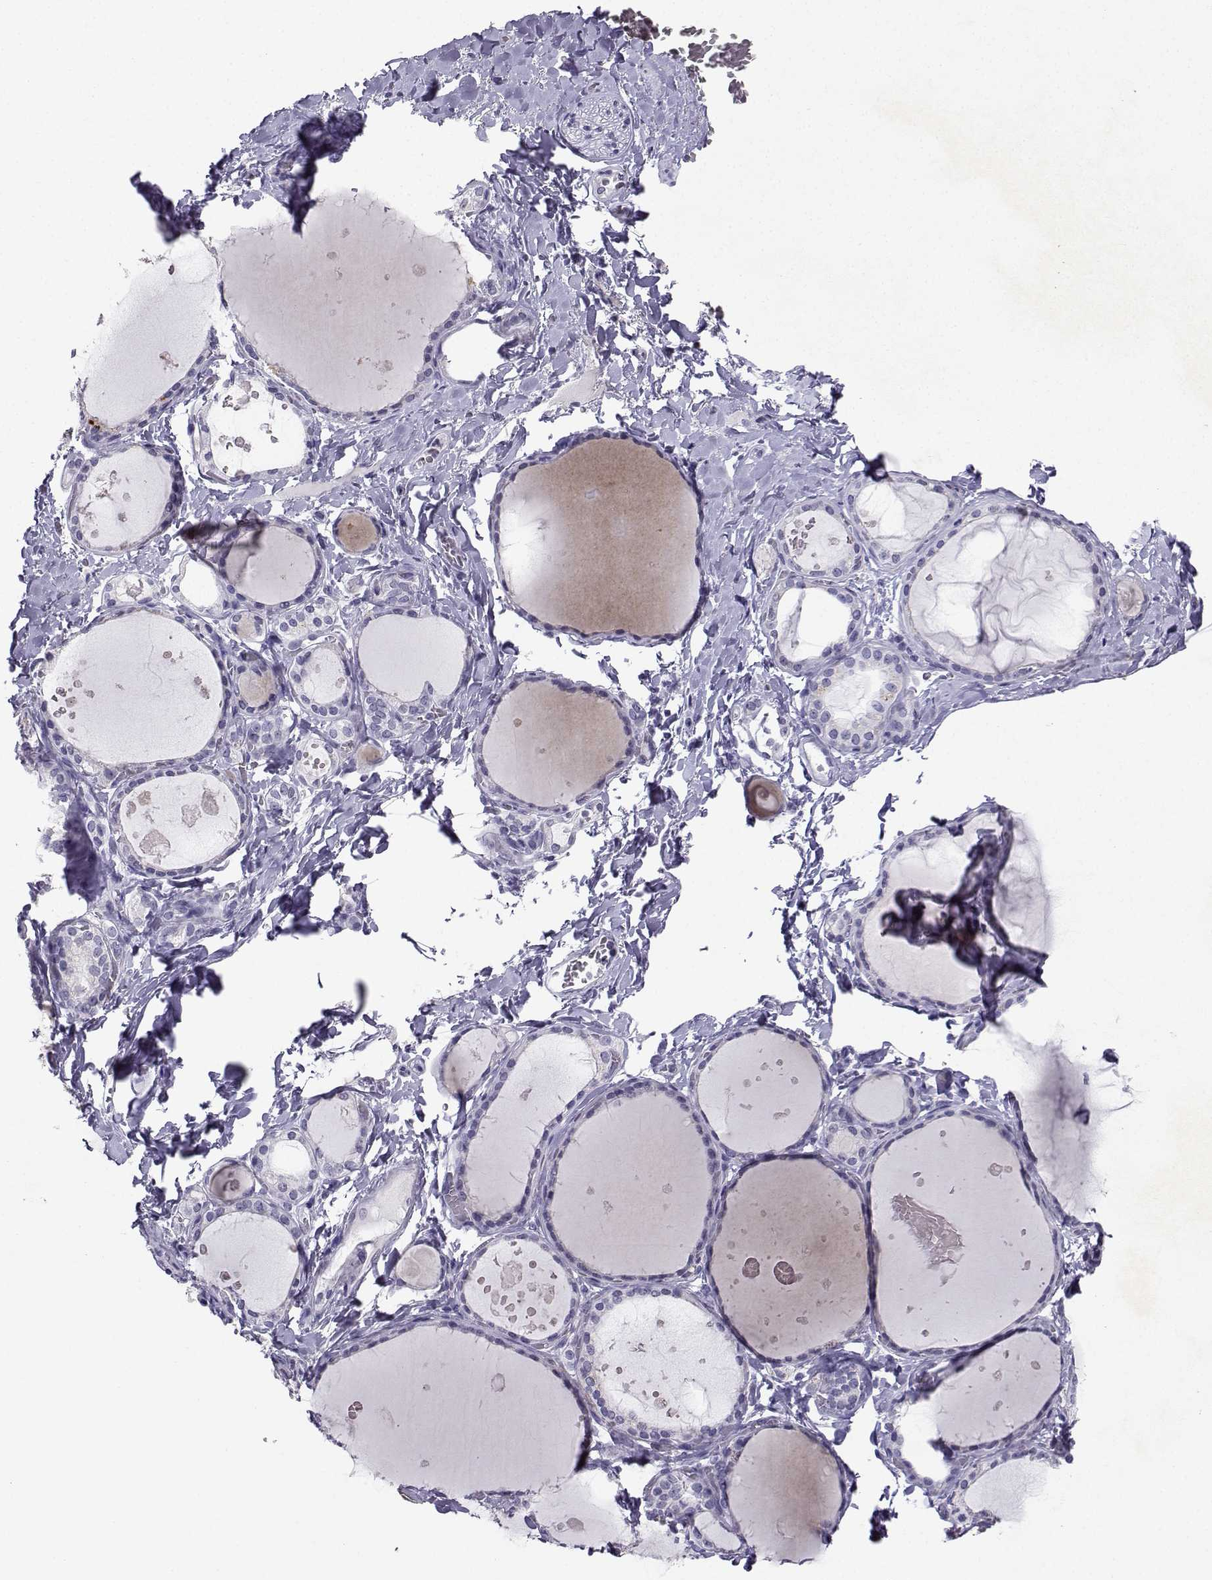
{"staining": {"intensity": "negative", "quantity": "none", "location": "none"}, "tissue": "thyroid gland", "cell_type": "Glandular cells", "image_type": "normal", "snomed": [{"axis": "morphology", "description": "Normal tissue, NOS"}, {"axis": "topography", "description": "Thyroid gland"}], "caption": "This is an IHC histopathology image of unremarkable human thyroid gland. There is no expression in glandular cells.", "gene": "TBR1", "patient": {"sex": "female", "age": 56}}